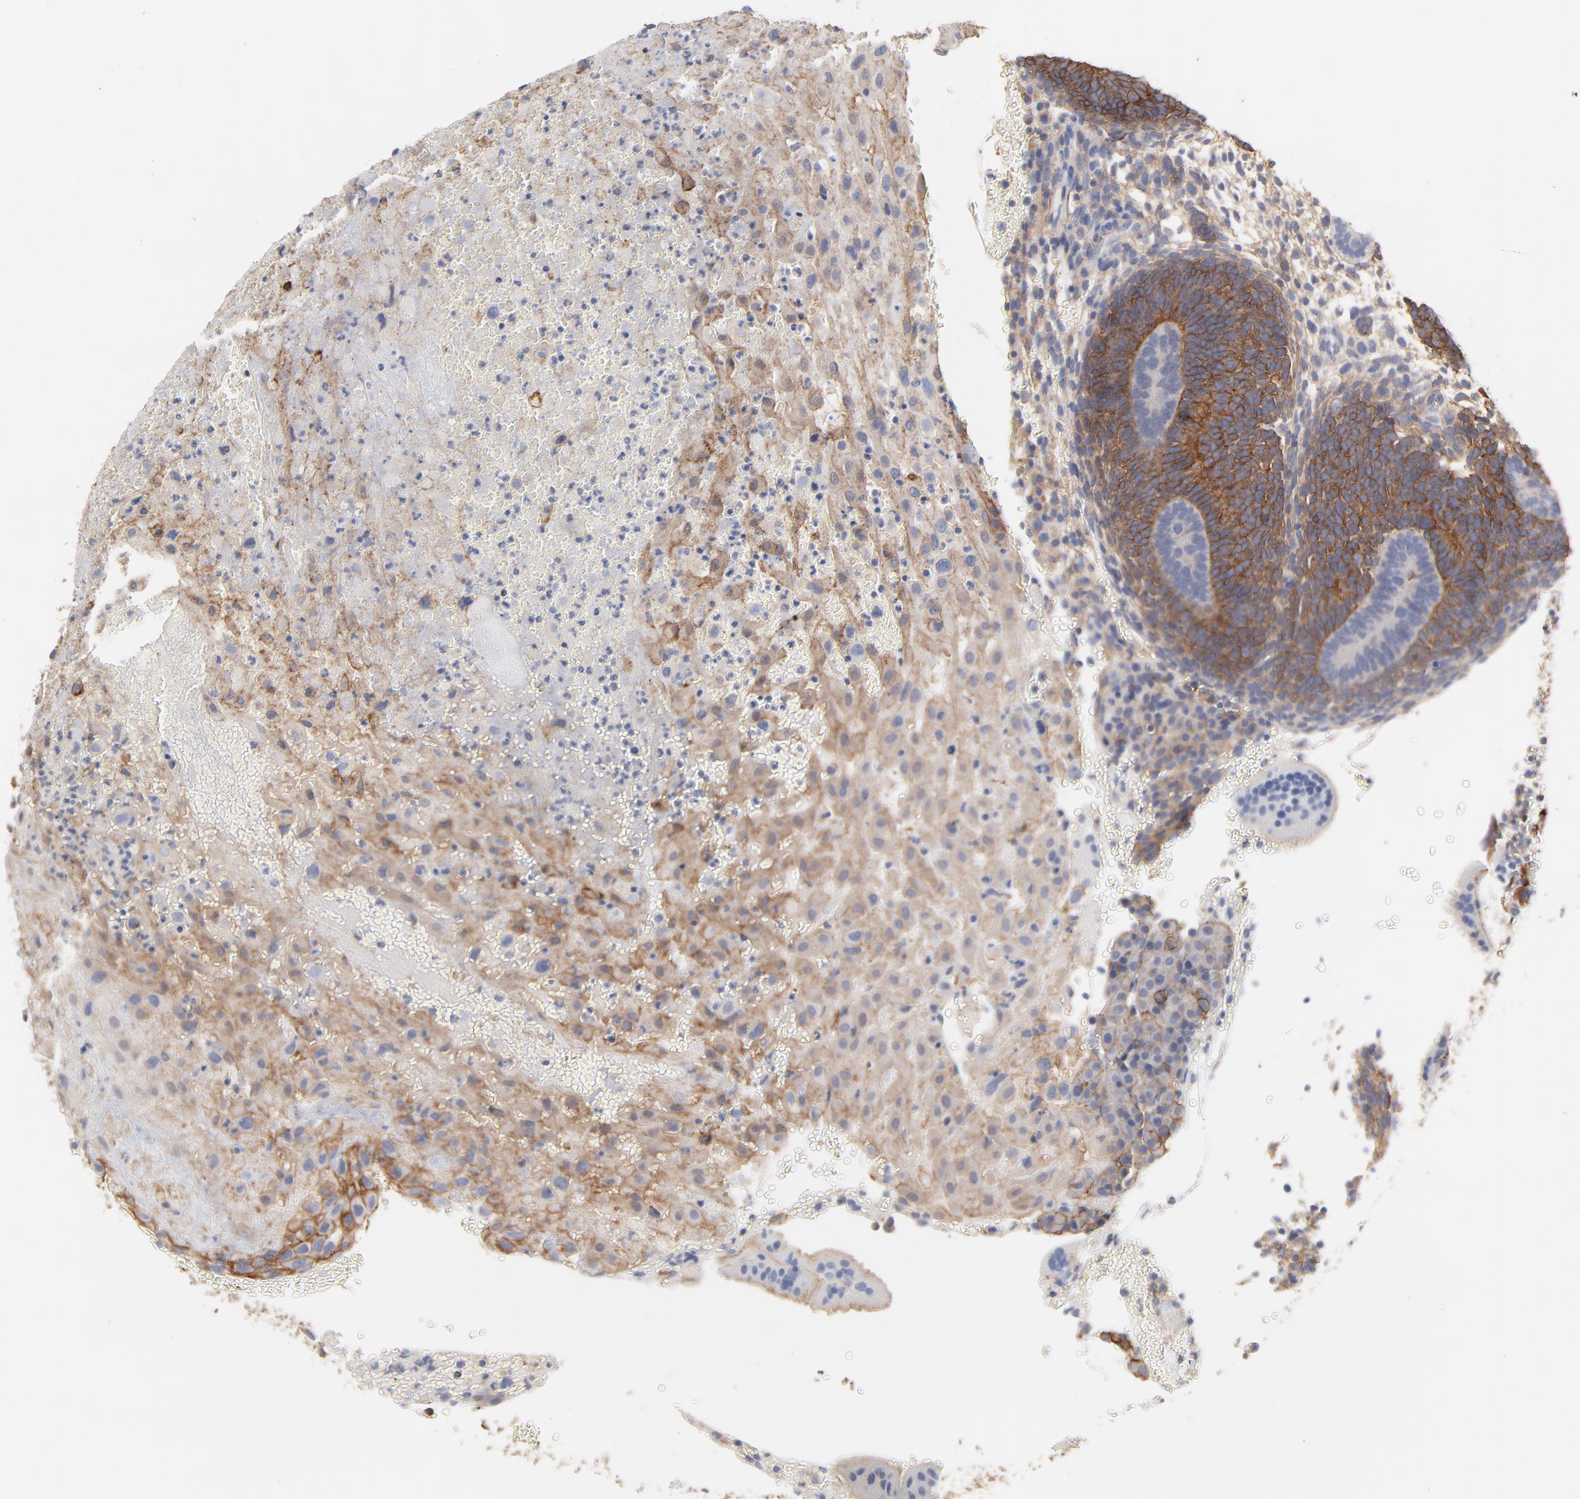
{"staining": {"intensity": "moderate", "quantity": ">75%", "location": "cytoplasmic/membranous"}, "tissue": "placenta", "cell_type": "Decidual cells", "image_type": "normal", "snomed": [{"axis": "morphology", "description": "Normal tissue, NOS"}, {"axis": "topography", "description": "Placenta"}], "caption": "Protein expression analysis of unremarkable placenta displays moderate cytoplasmic/membranous staining in about >75% of decidual cells. The staining was performed using DAB (3,3'-diaminobenzidine), with brown indicating positive protein expression. Nuclei are stained blue with hematoxylin.", "gene": "SLC16A1", "patient": {"sex": "female", "age": 19}}